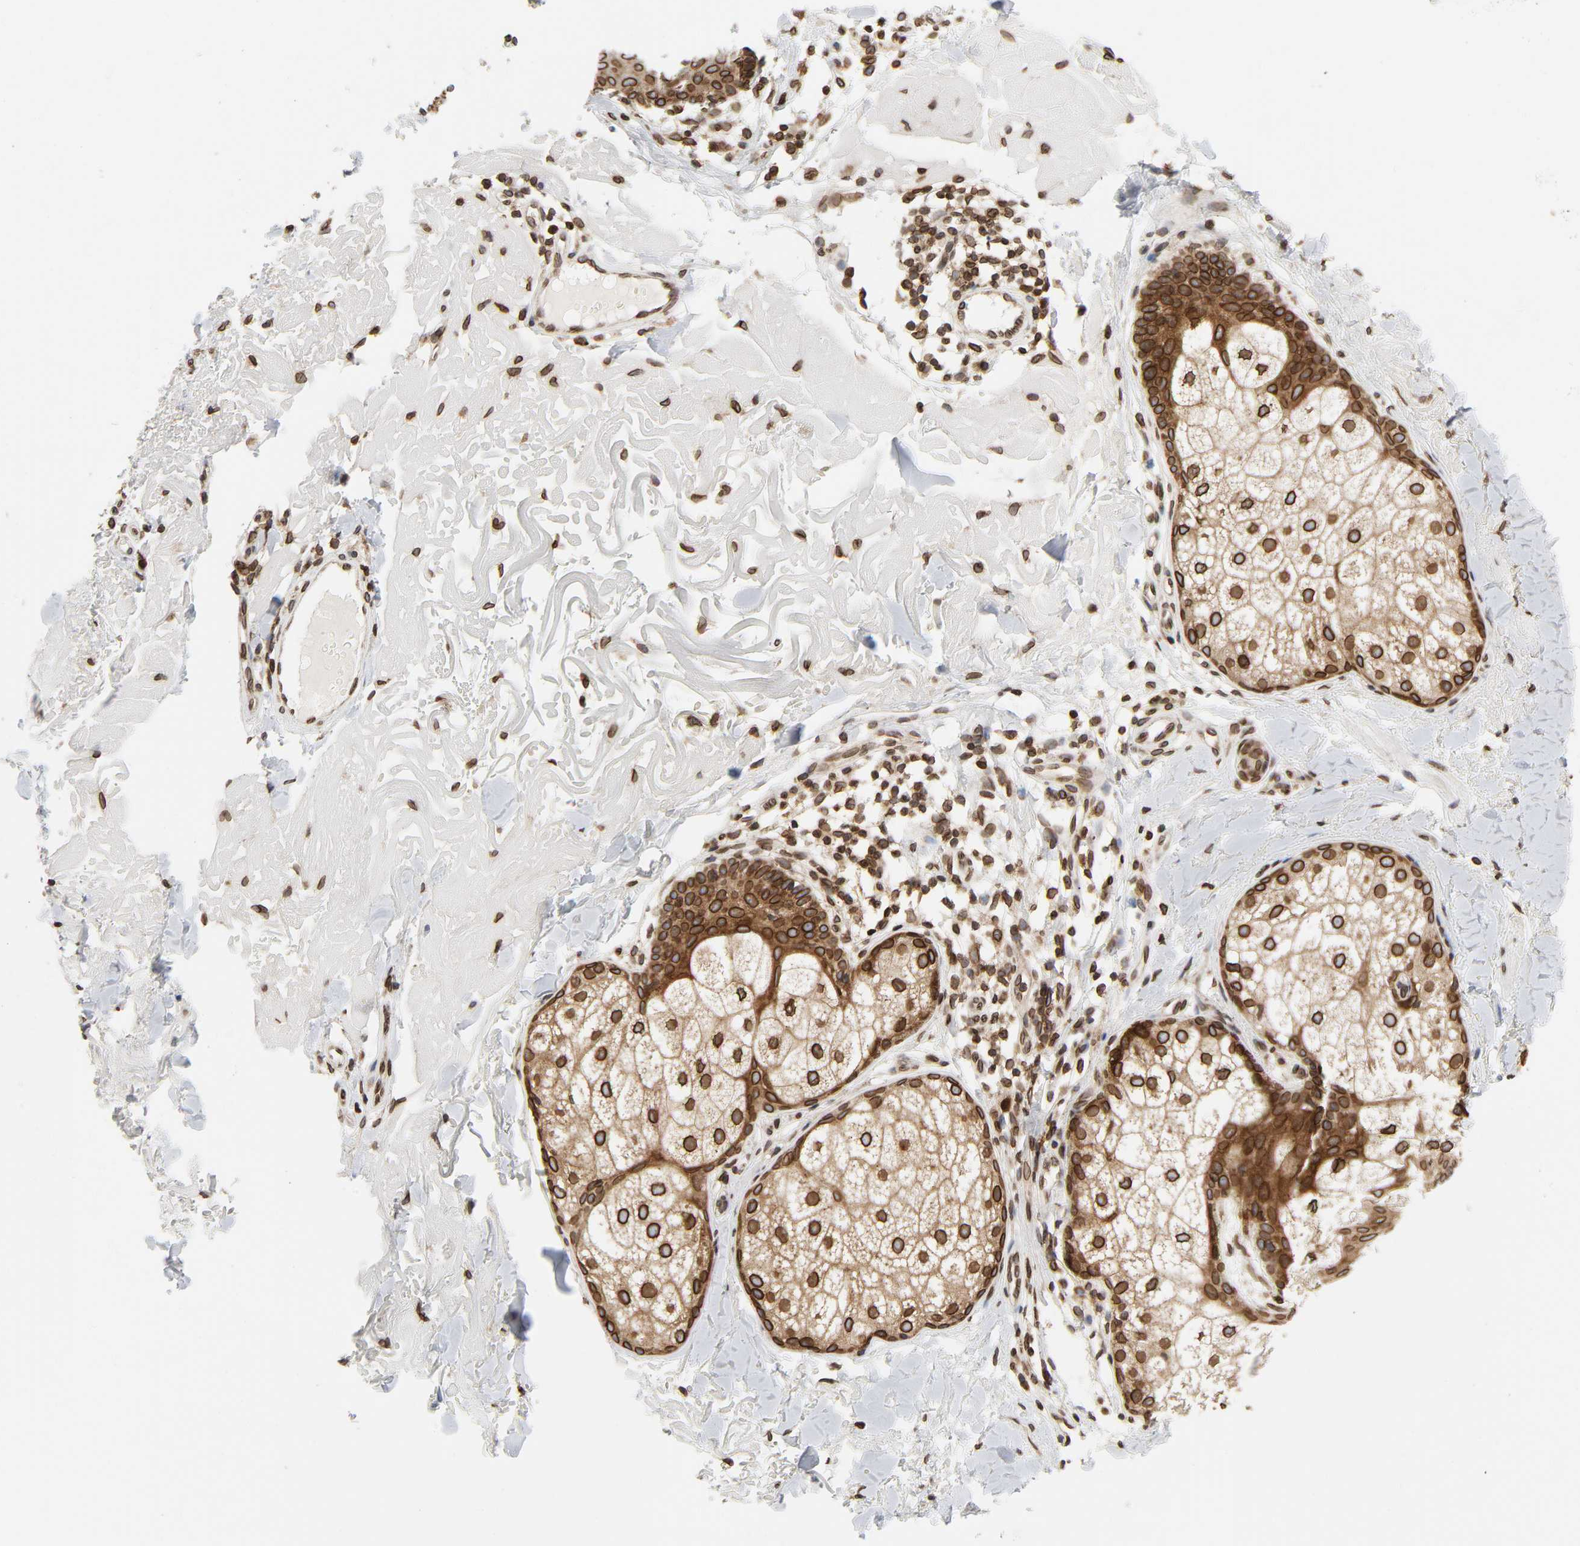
{"staining": {"intensity": "strong", "quantity": ">75%", "location": "cytoplasmic/membranous,nuclear"}, "tissue": "skin cancer", "cell_type": "Tumor cells", "image_type": "cancer", "snomed": [{"axis": "morphology", "description": "Basal cell carcinoma"}, {"axis": "topography", "description": "Skin"}], "caption": "Immunohistochemistry (IHC) image of skin cancer stained for a protein (brown), which demonstrates high levels of strong cytoplasmic/membranous and nuclear positivity in approximately >75% of tumor cells.", "gene": "RANGAP1", "patient": {"sex": "male", "age": 74}}